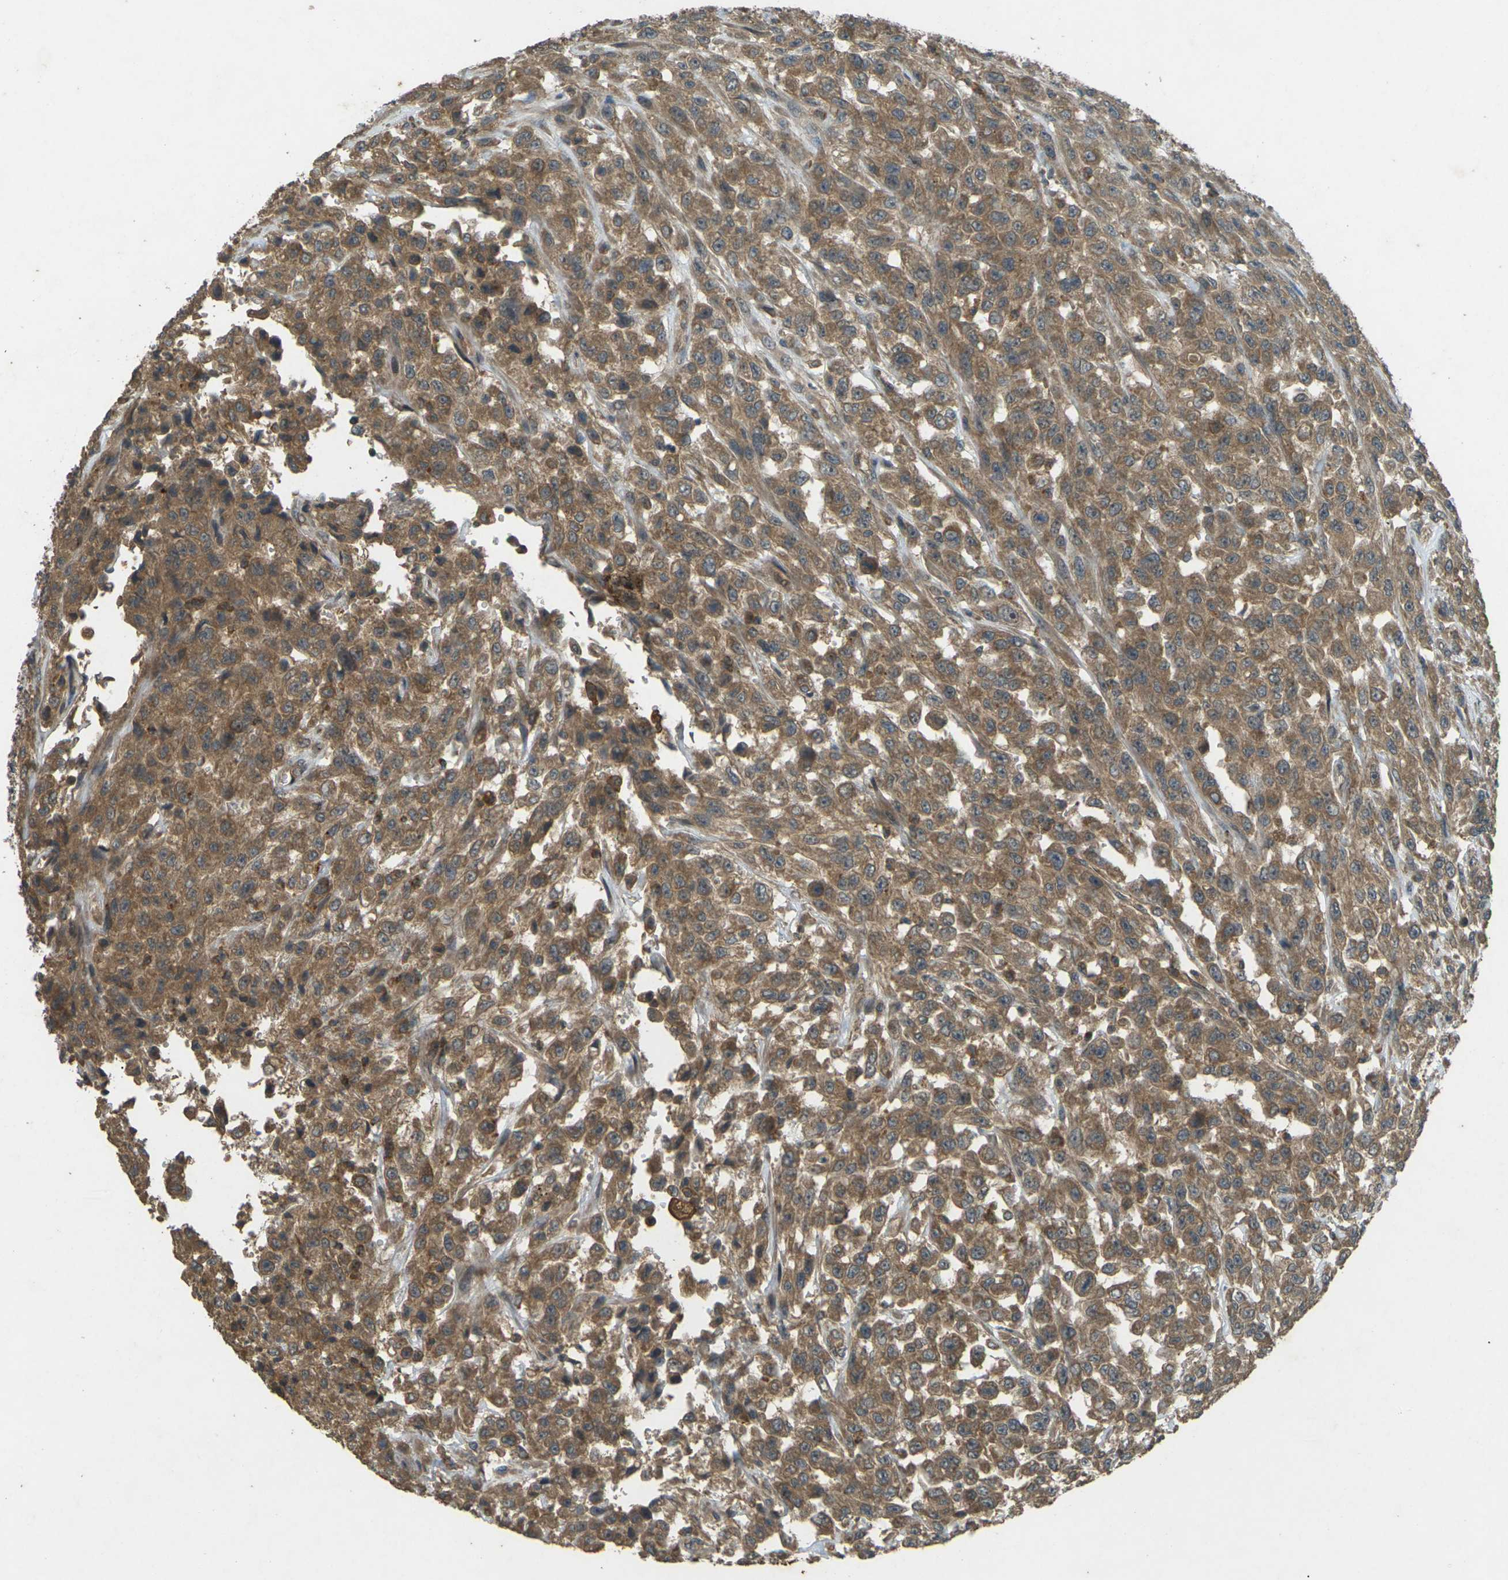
{"staining": {"intensity": "moderate", "quantity": ">75%", "location": "cytoplasmic/membranous"}, "tissue": "urothelial cancer", "cell_type": "Tumor cells", "image_type": "cancer", "snomed": [{"axis": "morphology", "description": "Urothelial carcinoma, High grade"}, {"axis": "topography", "description": "Urinary bladder"}], "caption": "This is a histology image of immunohistochemistry (IHC) staining of urothelial cancer, which shows moderate expression in the cytoplasmic/membranous of tumor cells.", "gene": "TAP1", "patient": {"sex": "male", "age": 46}}